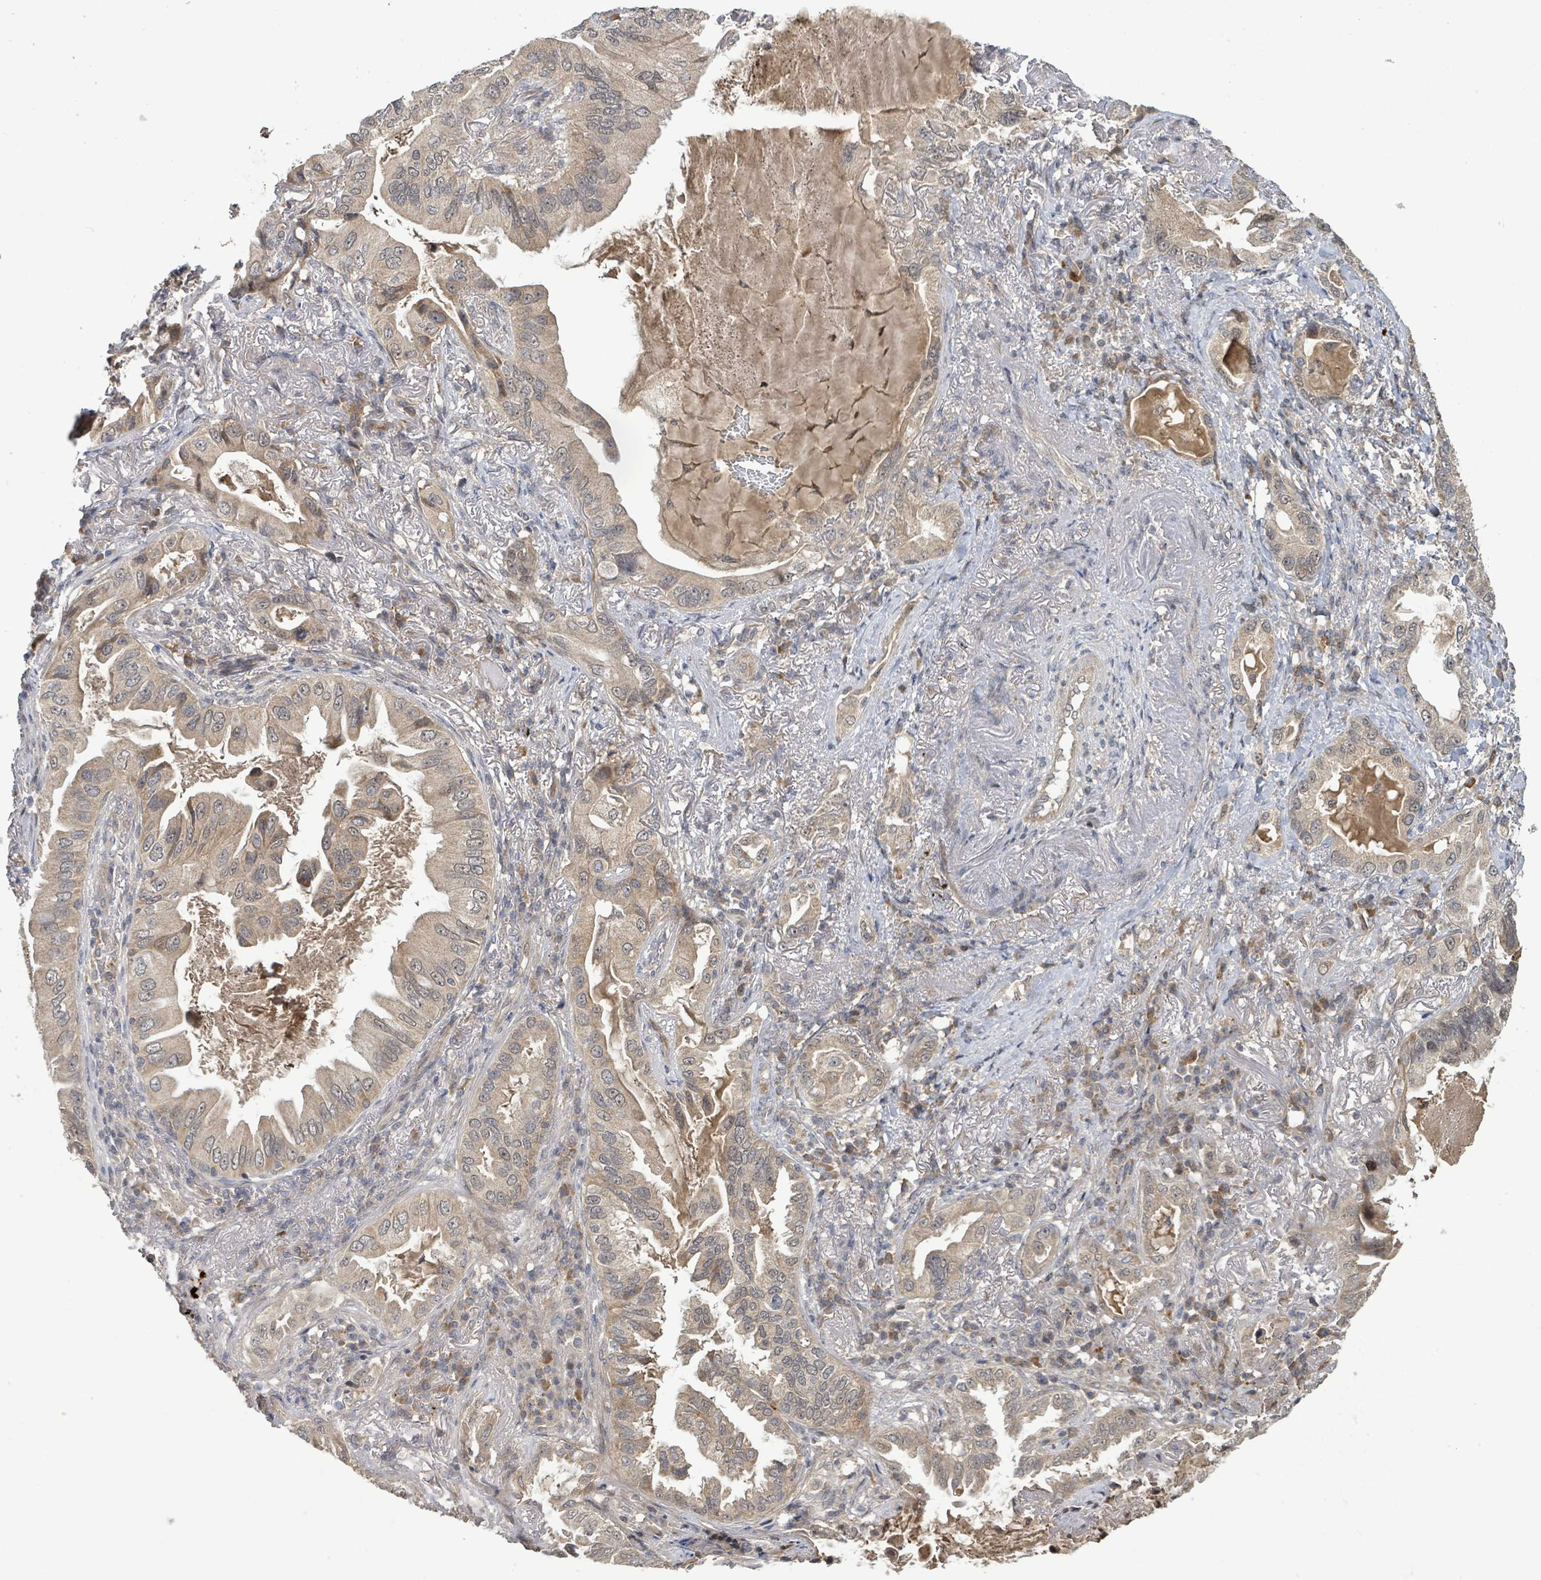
{"staining": {"intensity": "moderate", "quantity": ">75%", "location": "cytoplasmic/membranous"}, "tissue": "lung cancer", "cell_type": "Tumor cells", "image_type": "cancer", "snomed": [{"axis": "morphology", "description": "Adenocarcinoma, NOS"}, {"axis": "topography", "description": "Lung"}], "caption": "Immunohistochemical staining of human lung cancer (adenocarcinoma) demonstrates moderate cytoplasmic/membranous protein staining in about >75% of tumor cells.", "gene": "ITGA11", "patient": {"sex": "female", "age": 69}}